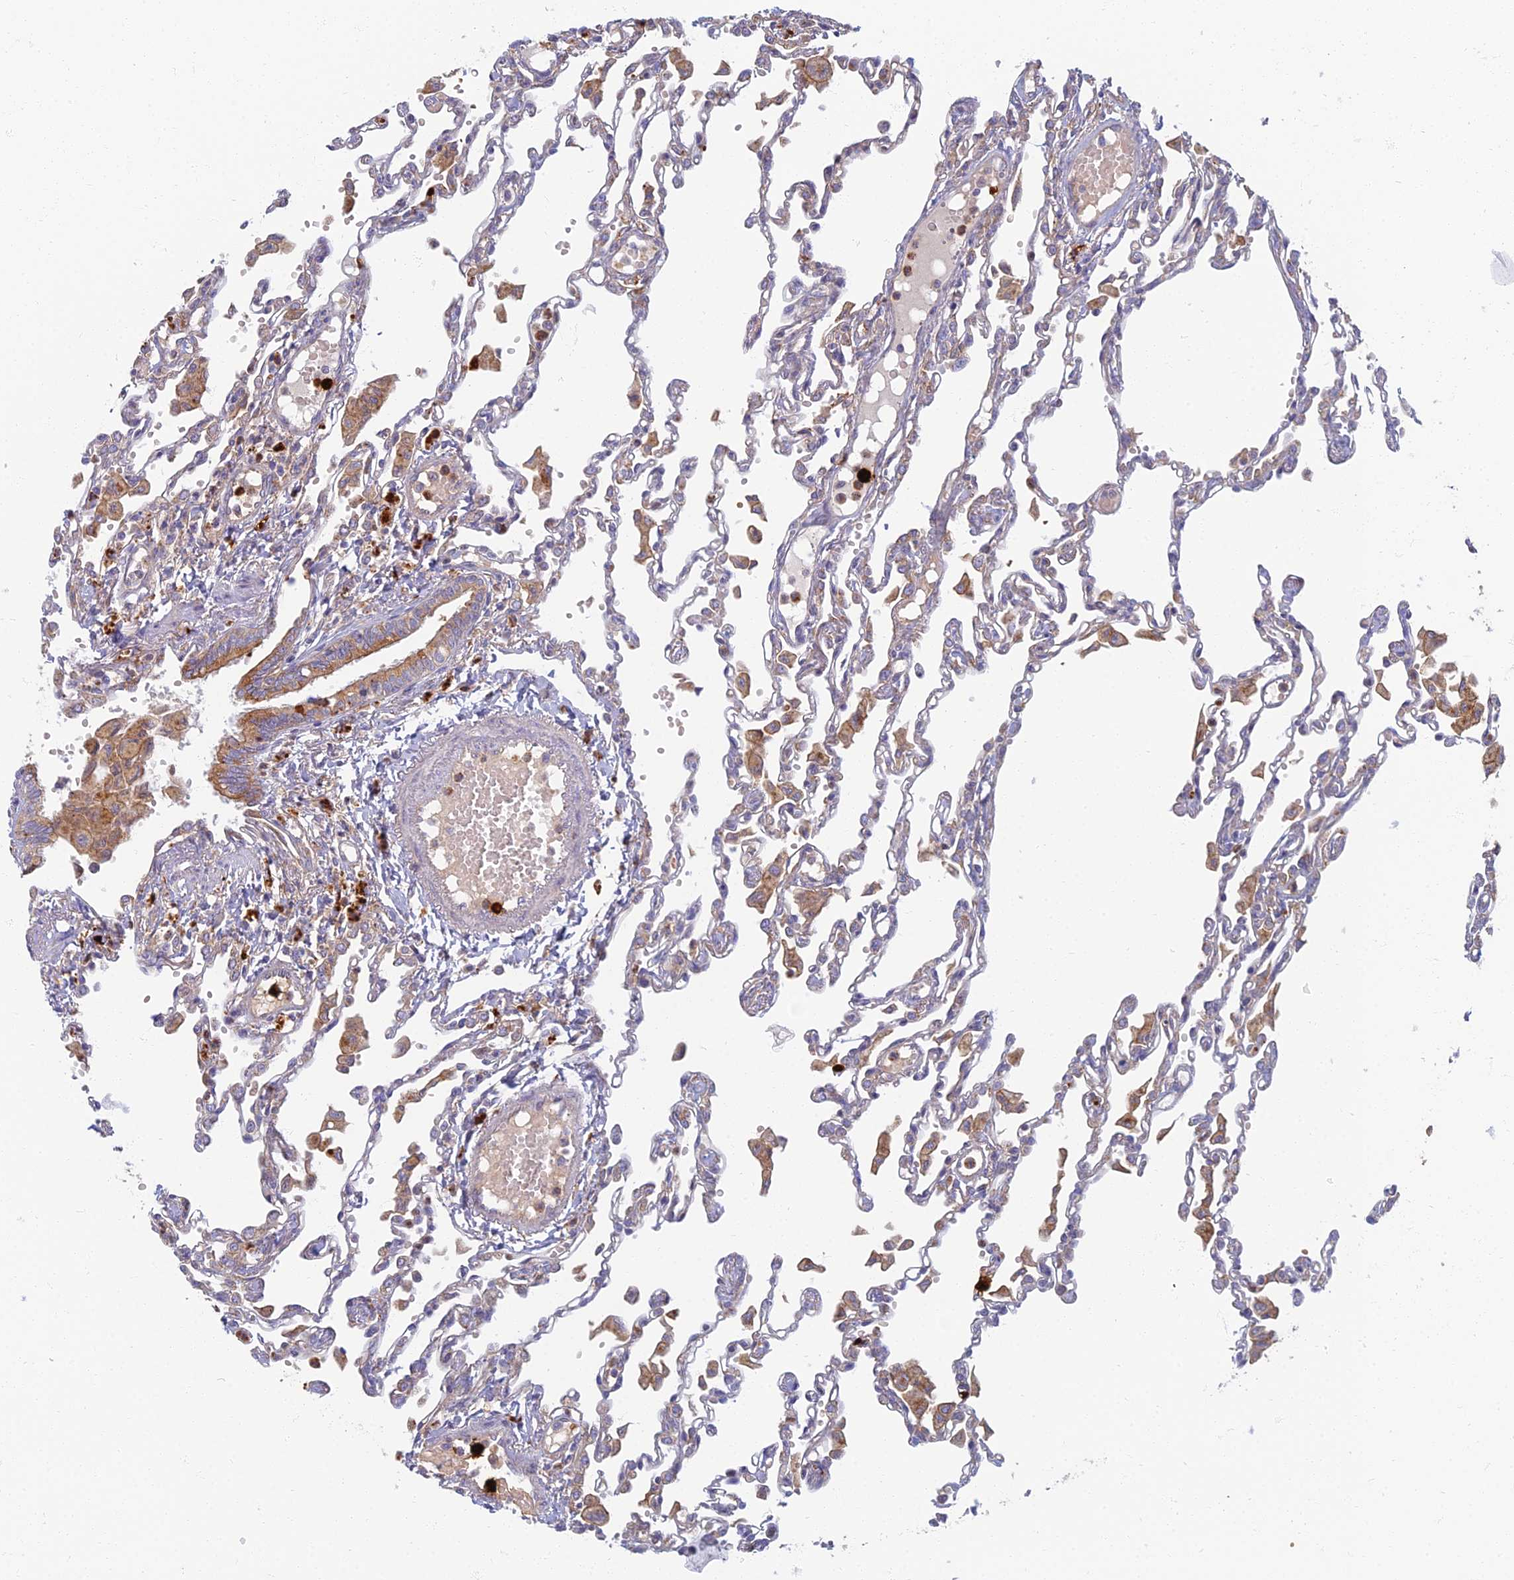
{"staining": {"intensity": "negative", "quantity": "none", "location": "none"}, "tissue": "lung", "cell_type": "Alveolar cells", "image_type": "normal", "snomed": [{"axis": "morphology", "description": "Normal tissue, NOS"}, {"axis": "topography", "description": "Bronchus"}, {"axis": "topography", "description": "Lung"}], "caption": "Alveolar cells show no significant expression in benign lung.", "gene": "PROX2", "patient": {"sex": "female", "age": 49}}